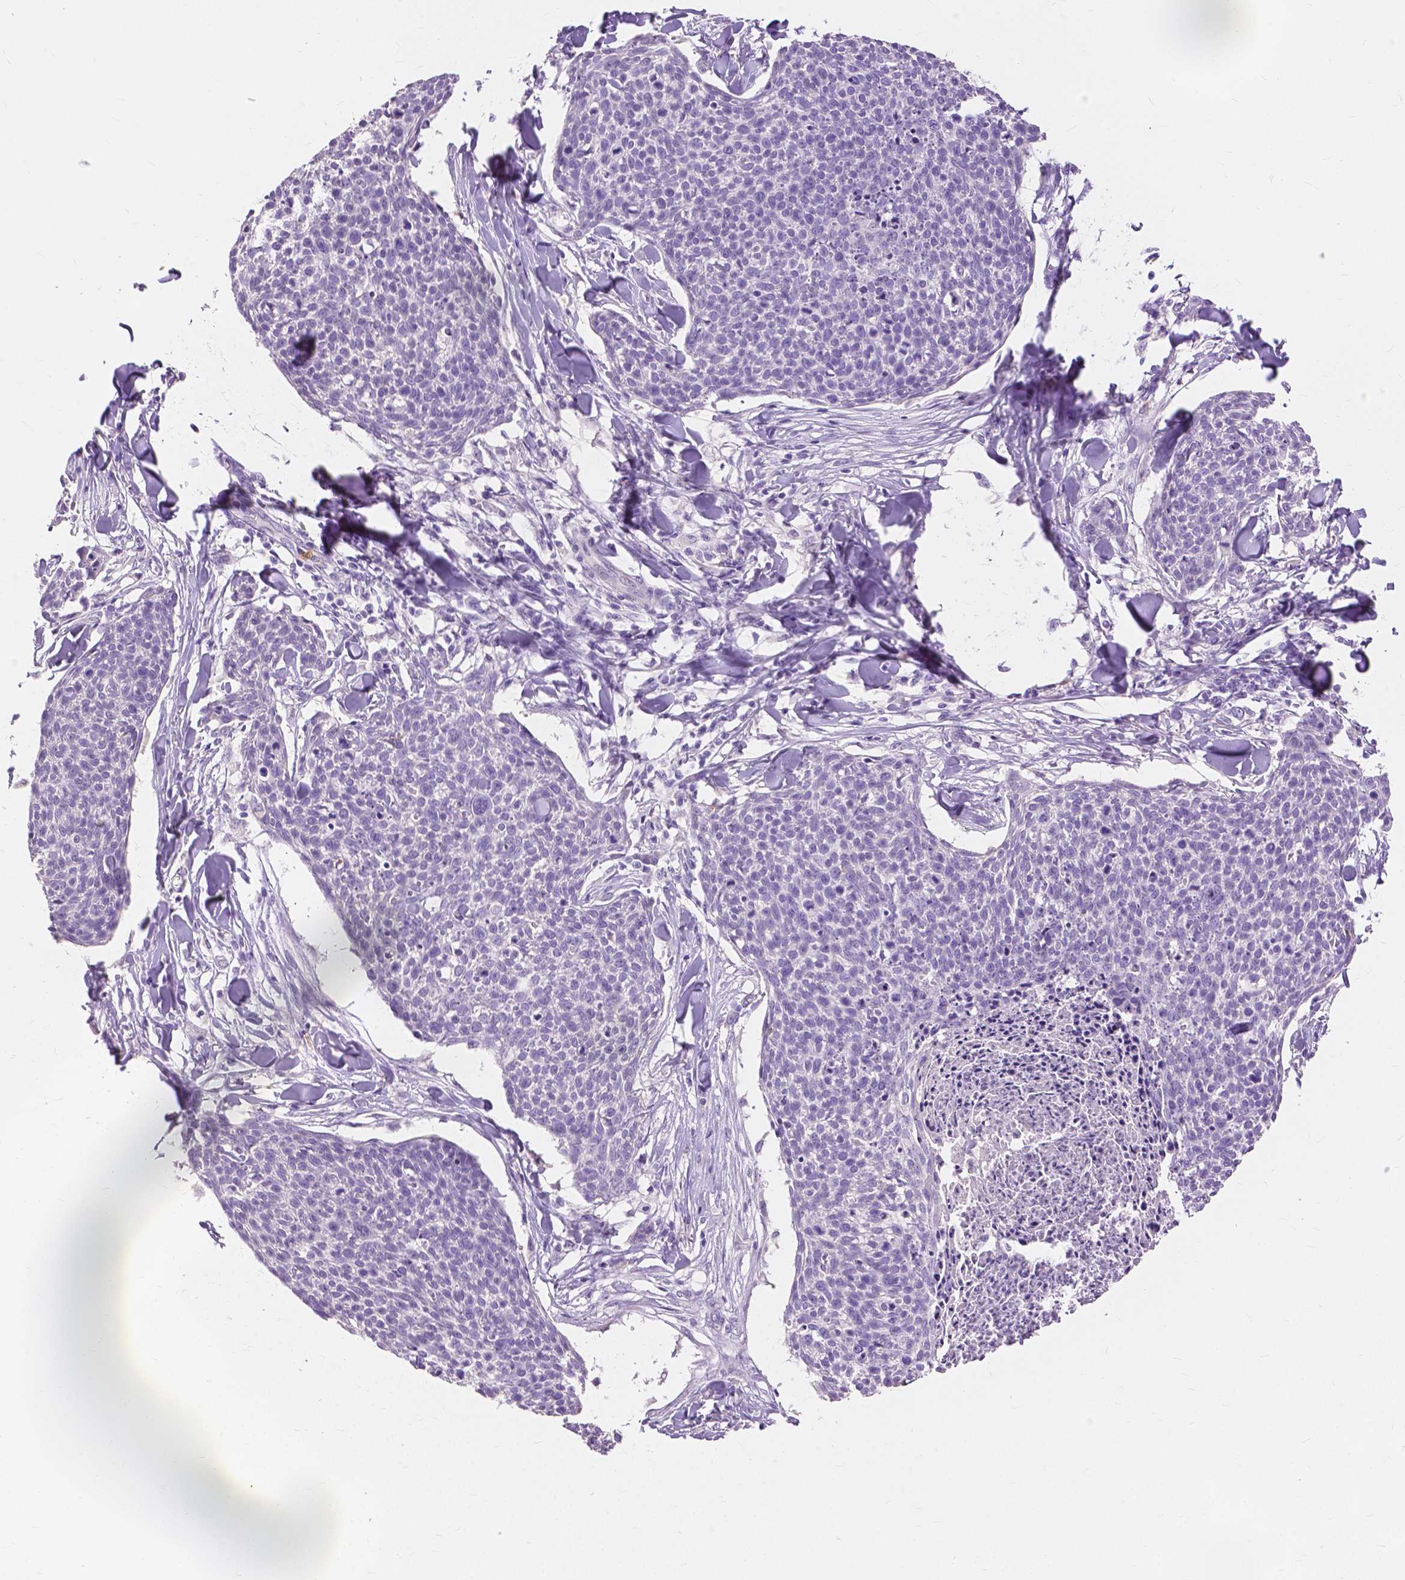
{"staining": {"intensity": "negative", "quantity": "none", "location": "none"}, "tissue": "skin cancer", "cell_type": "Tumor cells", "image_type": "cancer", "snomed": [{"axis": "morphology", "description": "Squamous cell carcinoma, NOS"}, {"axis": "topography", "description": "Skin"}, {"axis": "topography", "description": "Vulva"}], "caption": "DAB immunohistochemical staining of human skin squamous cell carcinoma displays no significant expression in tumor cells.", "gene": "CXCR2", "patient": {"sex": "female", "age": 75}}